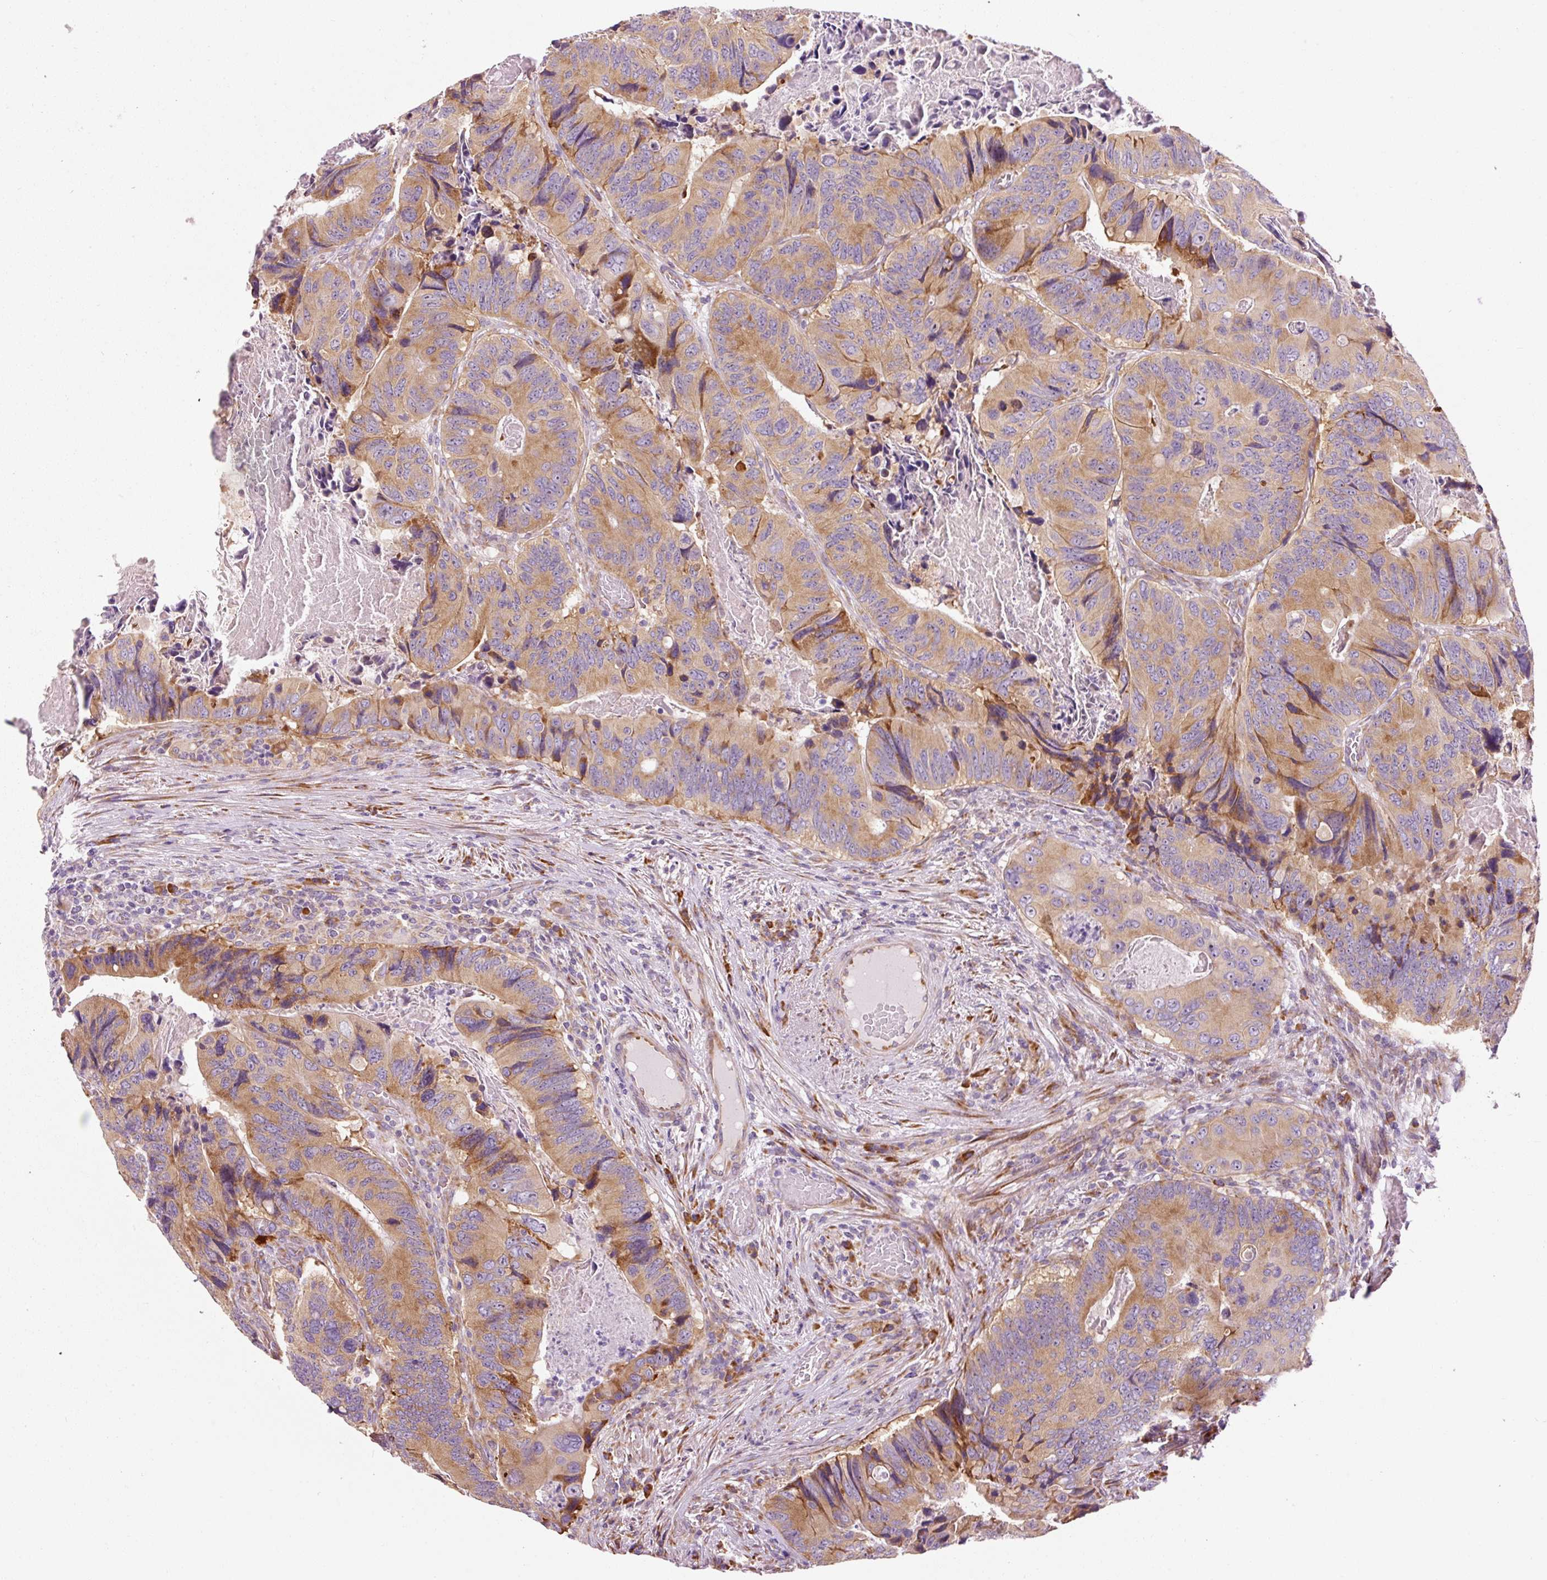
{"staining": {"intensity": "moderate", "quantity": ">75%", "location": "cytoplasmic/membranous"}, "tissue": "colorectal cancer", "cell_type": "Tumor cells", "image_type": "cancer", "snomed": [{"axis": "morphology", "description": "Adenocarcinoma, NOS"}, {"axis": "topography", "description": "Colon"}], "caption": "The photomicrograph shows immunohistochemical staining of colorectal cancer. There is moderate cytoplasmic/membranous expression is present in approximately >75% of tumor cells. The protein is stained brown, and the nuclei are stained in blue (DAB IHC with brightfield microscopy, high magnification).", "gene": "RPL10A", "patient": {"sex": "male", "age": 84}}